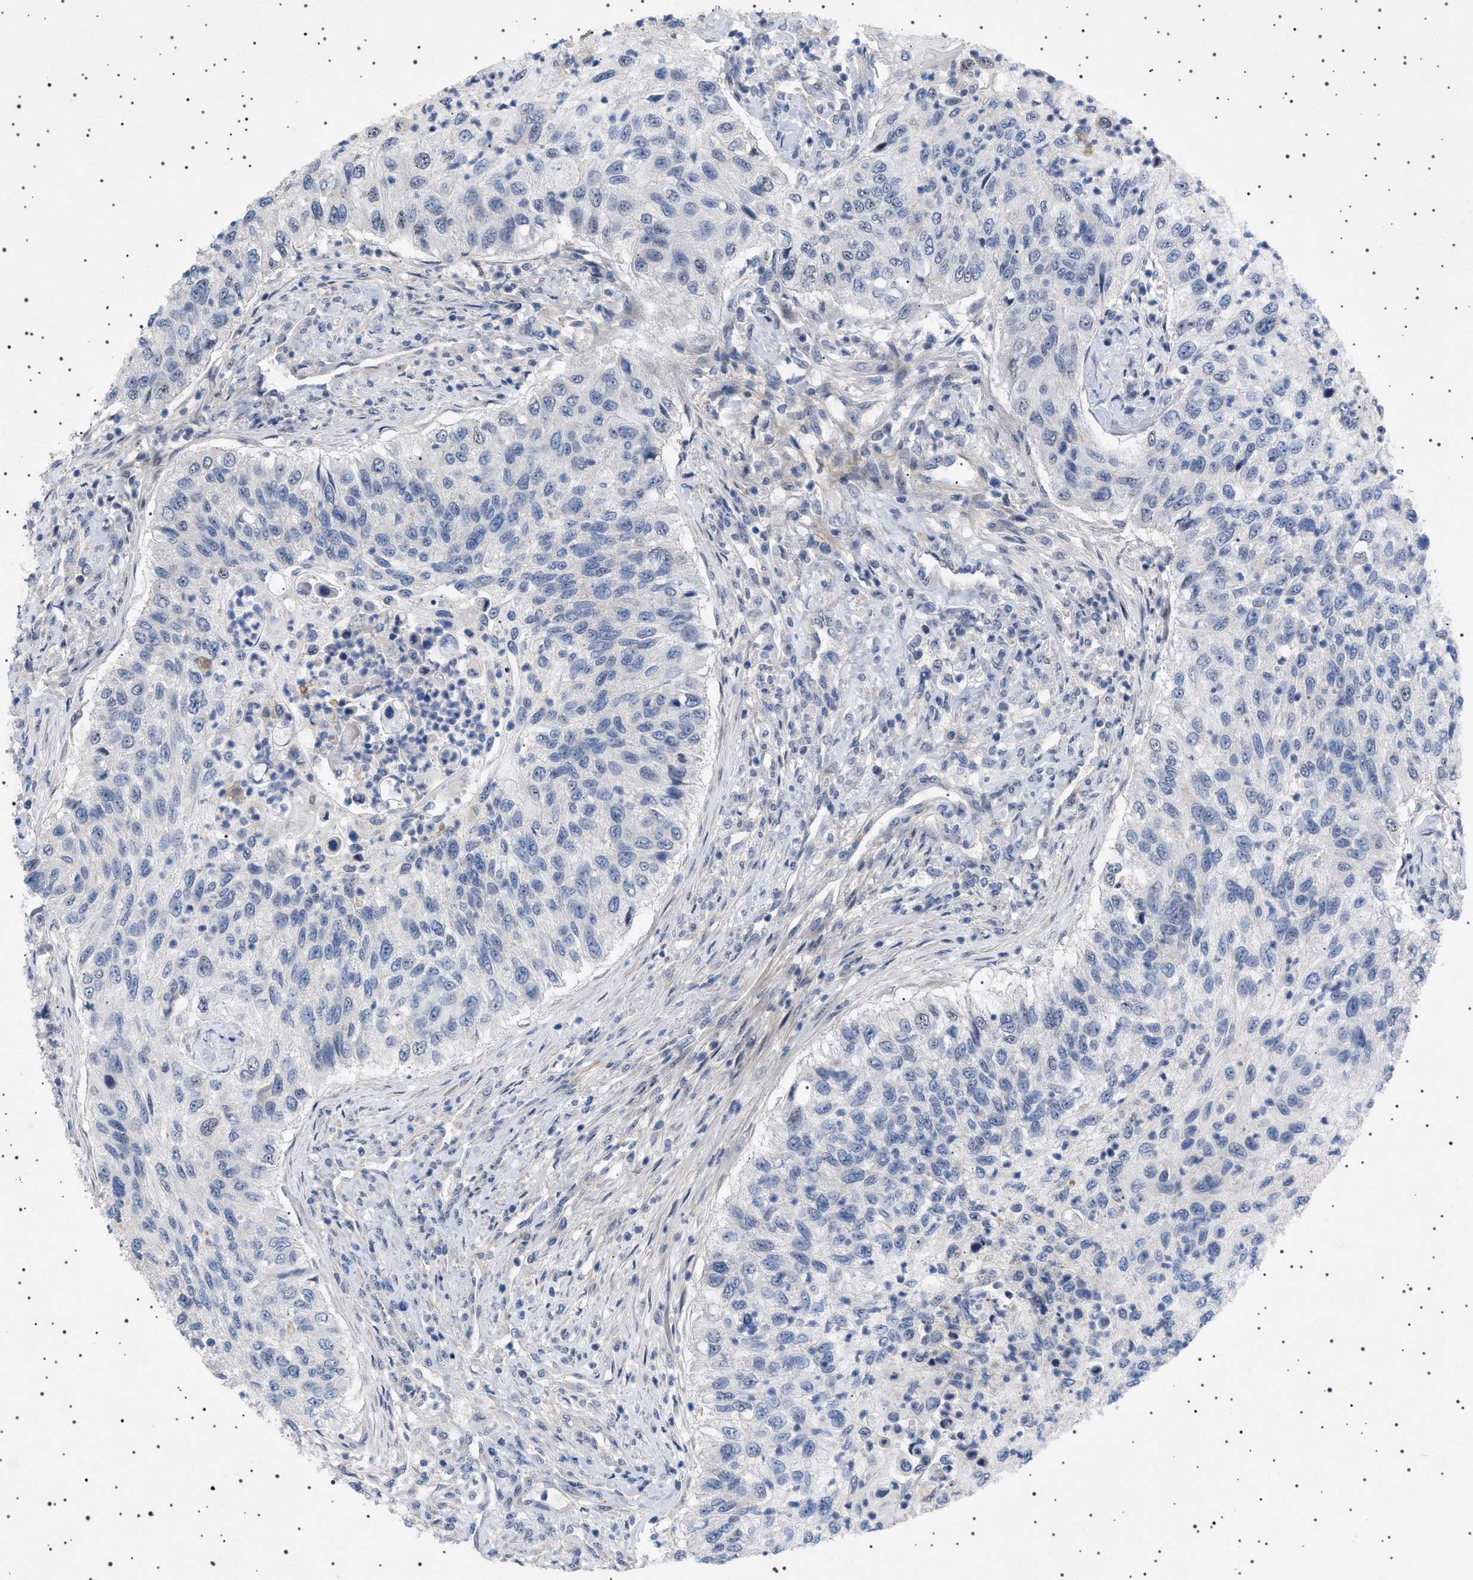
{"staining": {"intensity": "negative", "quantity": "none", "location": "none"}, "tissue": "urothelial cancer", "cell_type": "Tumor cells", "image_type": "cancer", "snomed": [{"axis": "morphology", "description": "Urothelial carcinoma, High grade"}, {"axis": "topography", "description": "Urinary bladder"}], "caption": "Urothelial cancer stained for a protein using immunohistochemistry (IHC) demonstrates no positivity tumor cells.", "gene": "HTR1A", "patient": {"sex": "female", "age": 60}}